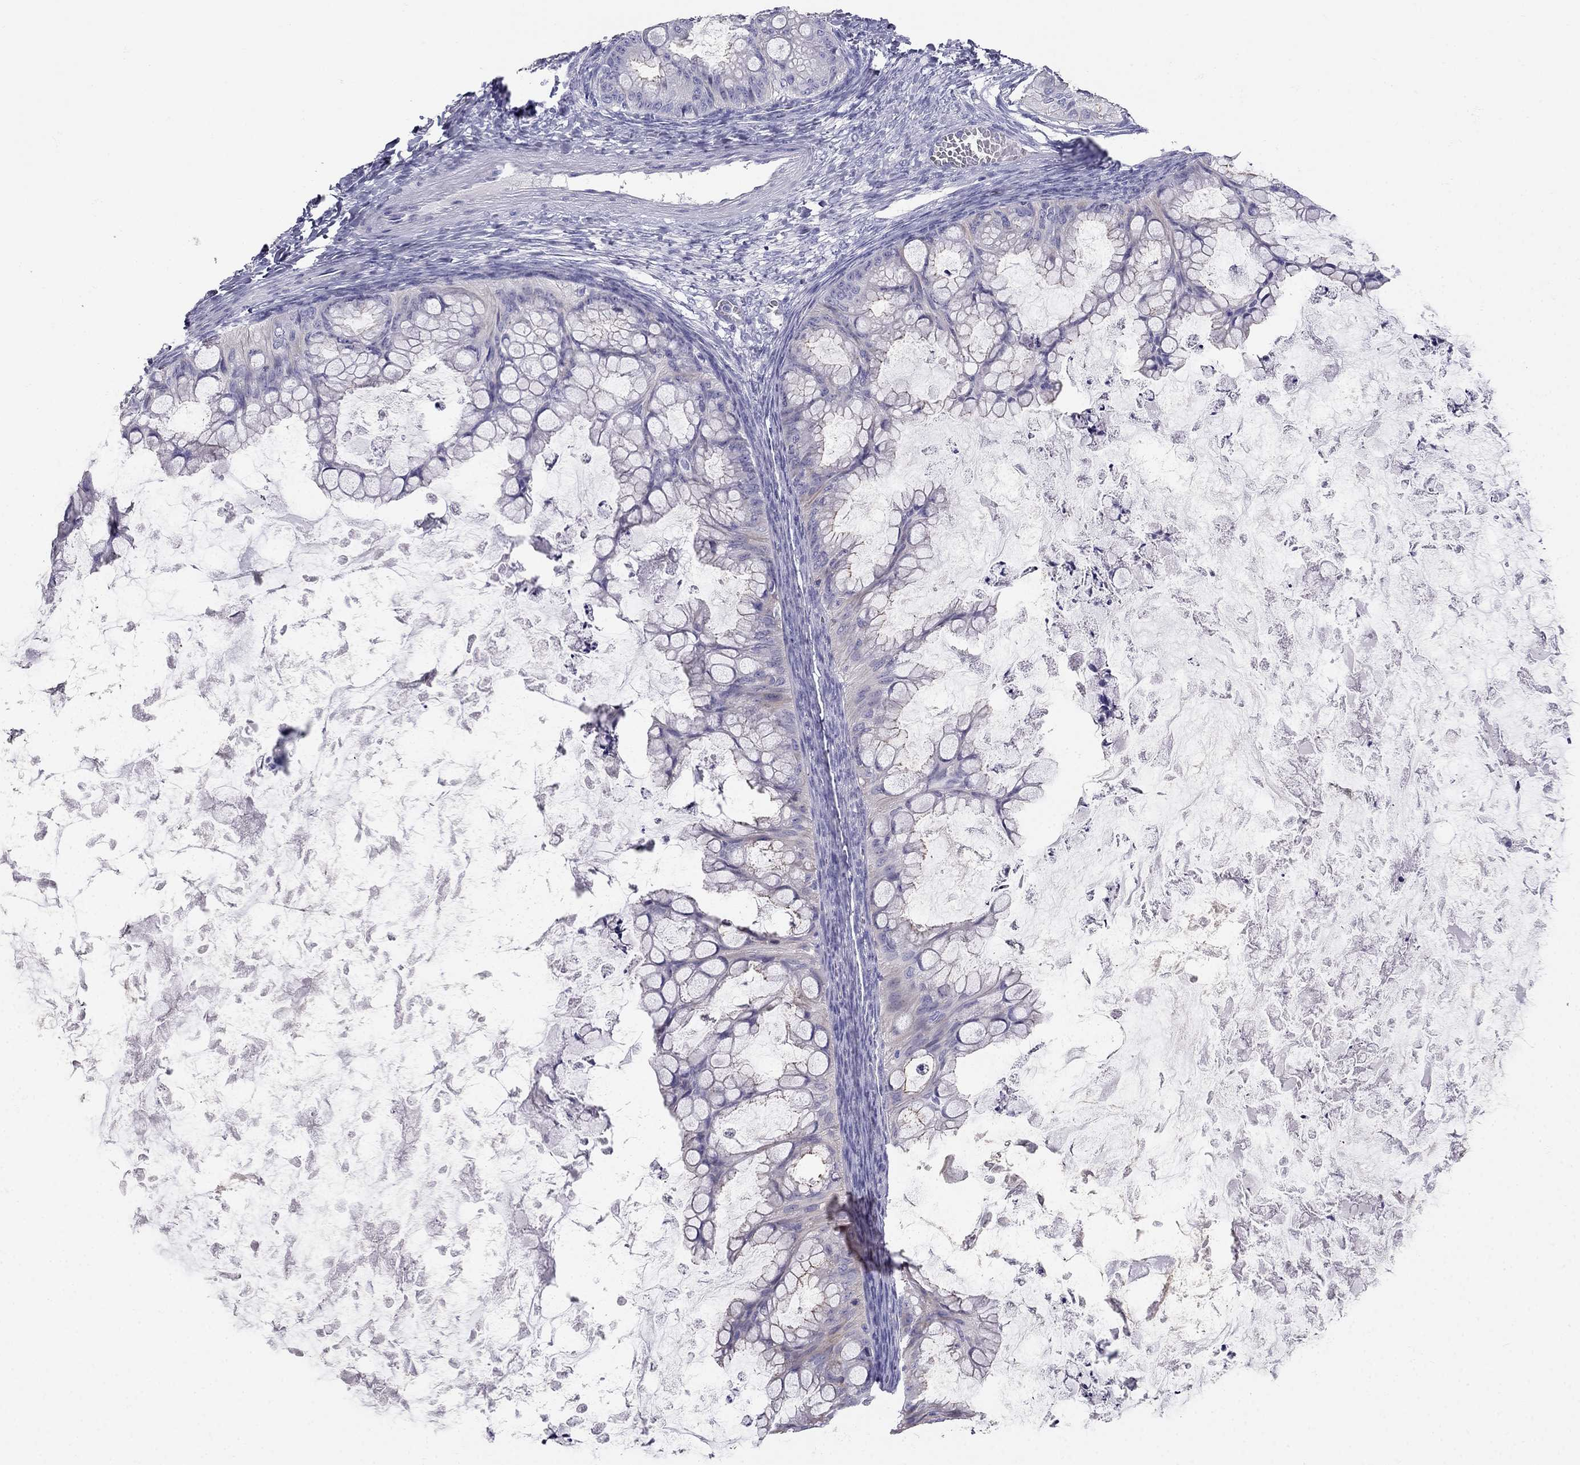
{"staining": {"intensity": "negative", "quantity": "none", "location": "none"}, "tissue": "ovarian cancer", "cell_type": "Tumor cells", "image_type": "cancer", "snomed": [{"axis": "morphology", "description": "Cystadenocarcinoma, mucinous, NOS"}, {"axis": "topography", "description": "Ovary"}], "caption": "A photomicrograph of ovarian cancer stained for a protein exhibits no brown staining in tumor cells.", "gene": "RFLNA", "patient": {"sex": "female", "age": 35}}